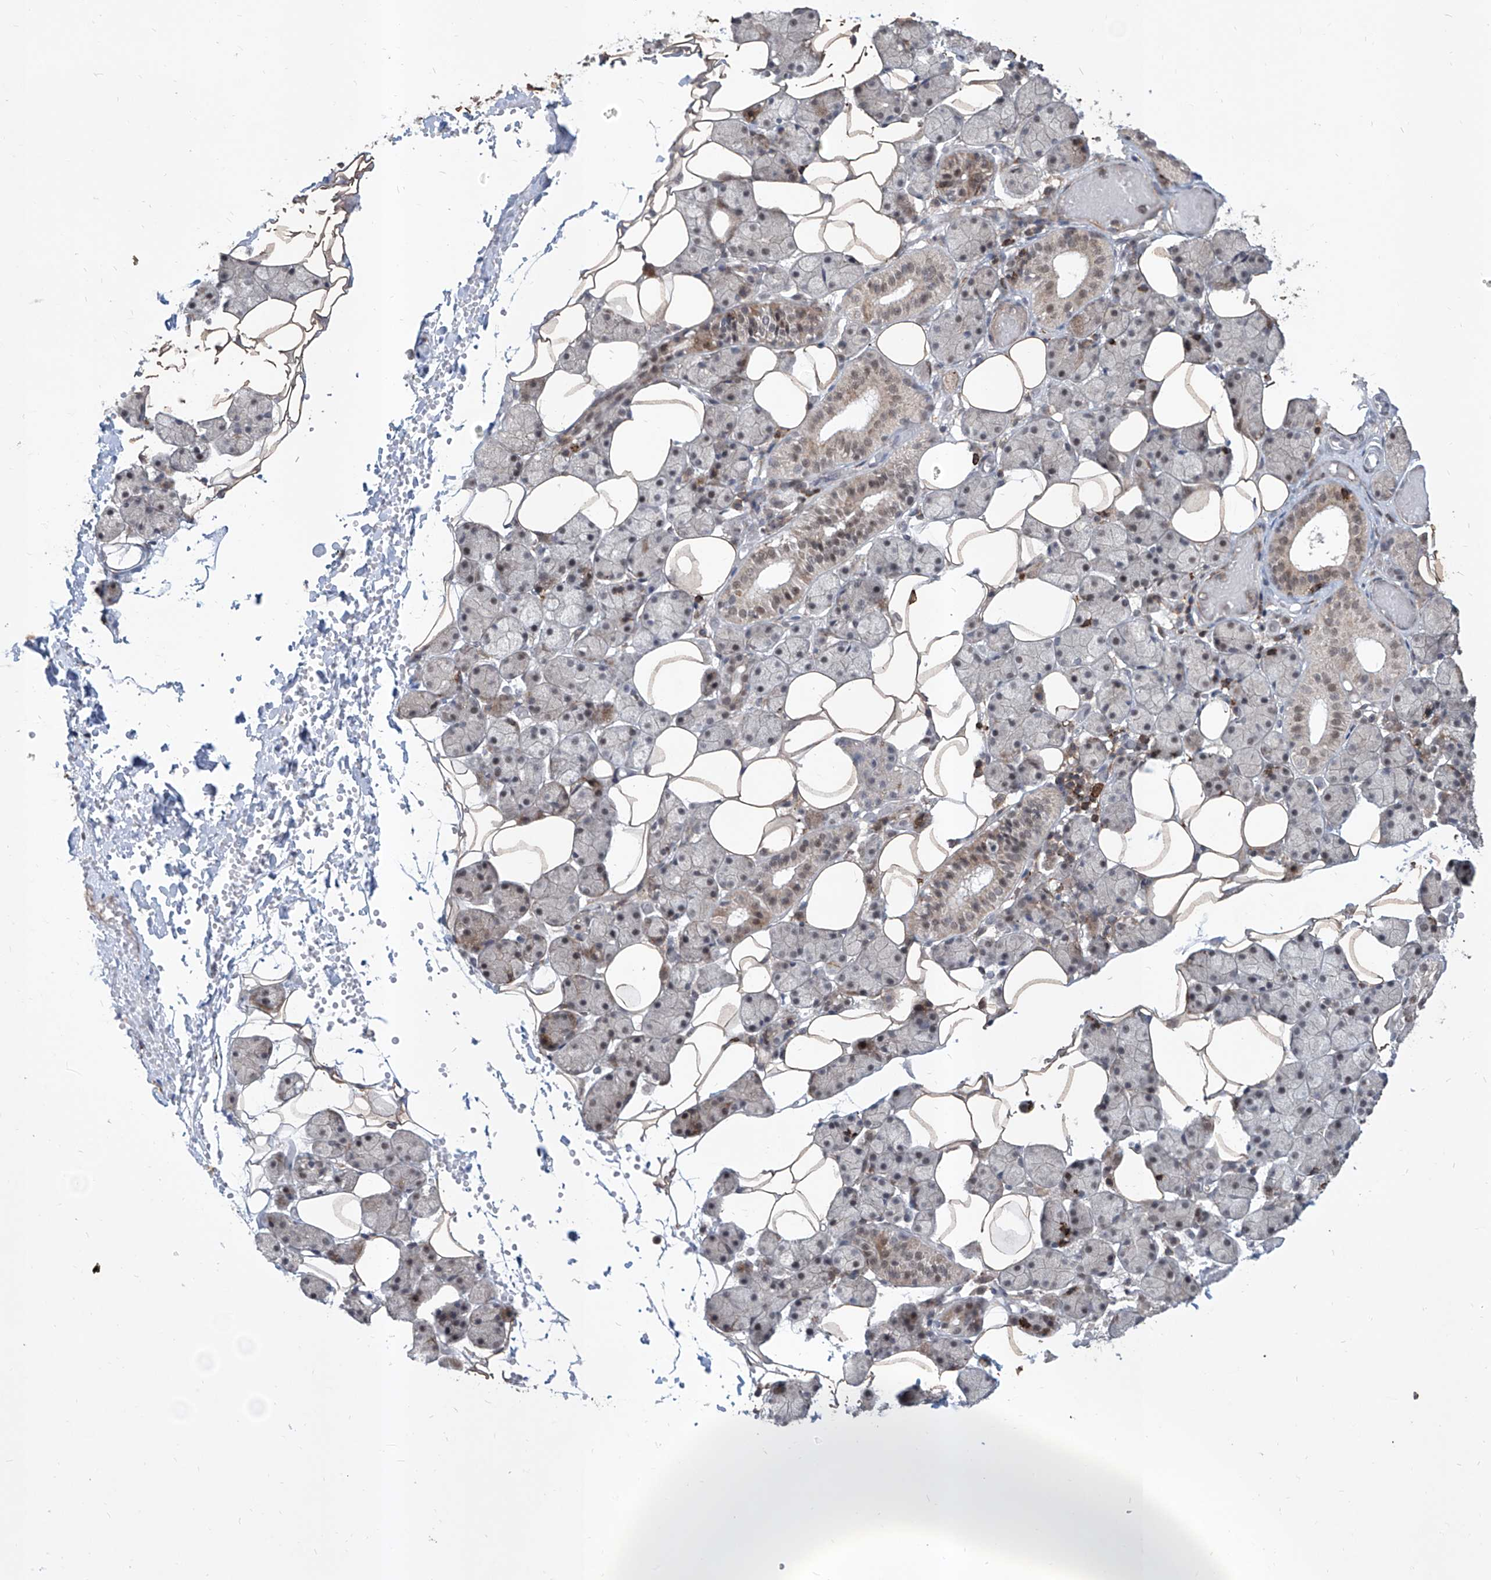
{"staining": {"intensity": "moderate", "quantity": "<25%", "location": "cytoplasmic/membranous,nuclear"}, "tissue": "salivary gland", "cell_type": "Glandular cells", "image_type": "normal", "snomed": [{"axis": "morphology", "description": "Normal tissue, NOS"}, {"axis": "topography", "description": "Salivary gland"}], "caption": "IHC photomicrograph of unremarkable salivary gland stained for a protein (brown), which demonstrates low levels of moderate cytoplasmic/membranous,nuclear positivity in approximately <25% of glandular cells.", "gene": "ZBTB48", "patient": {"sex": "female", "age": 33}}